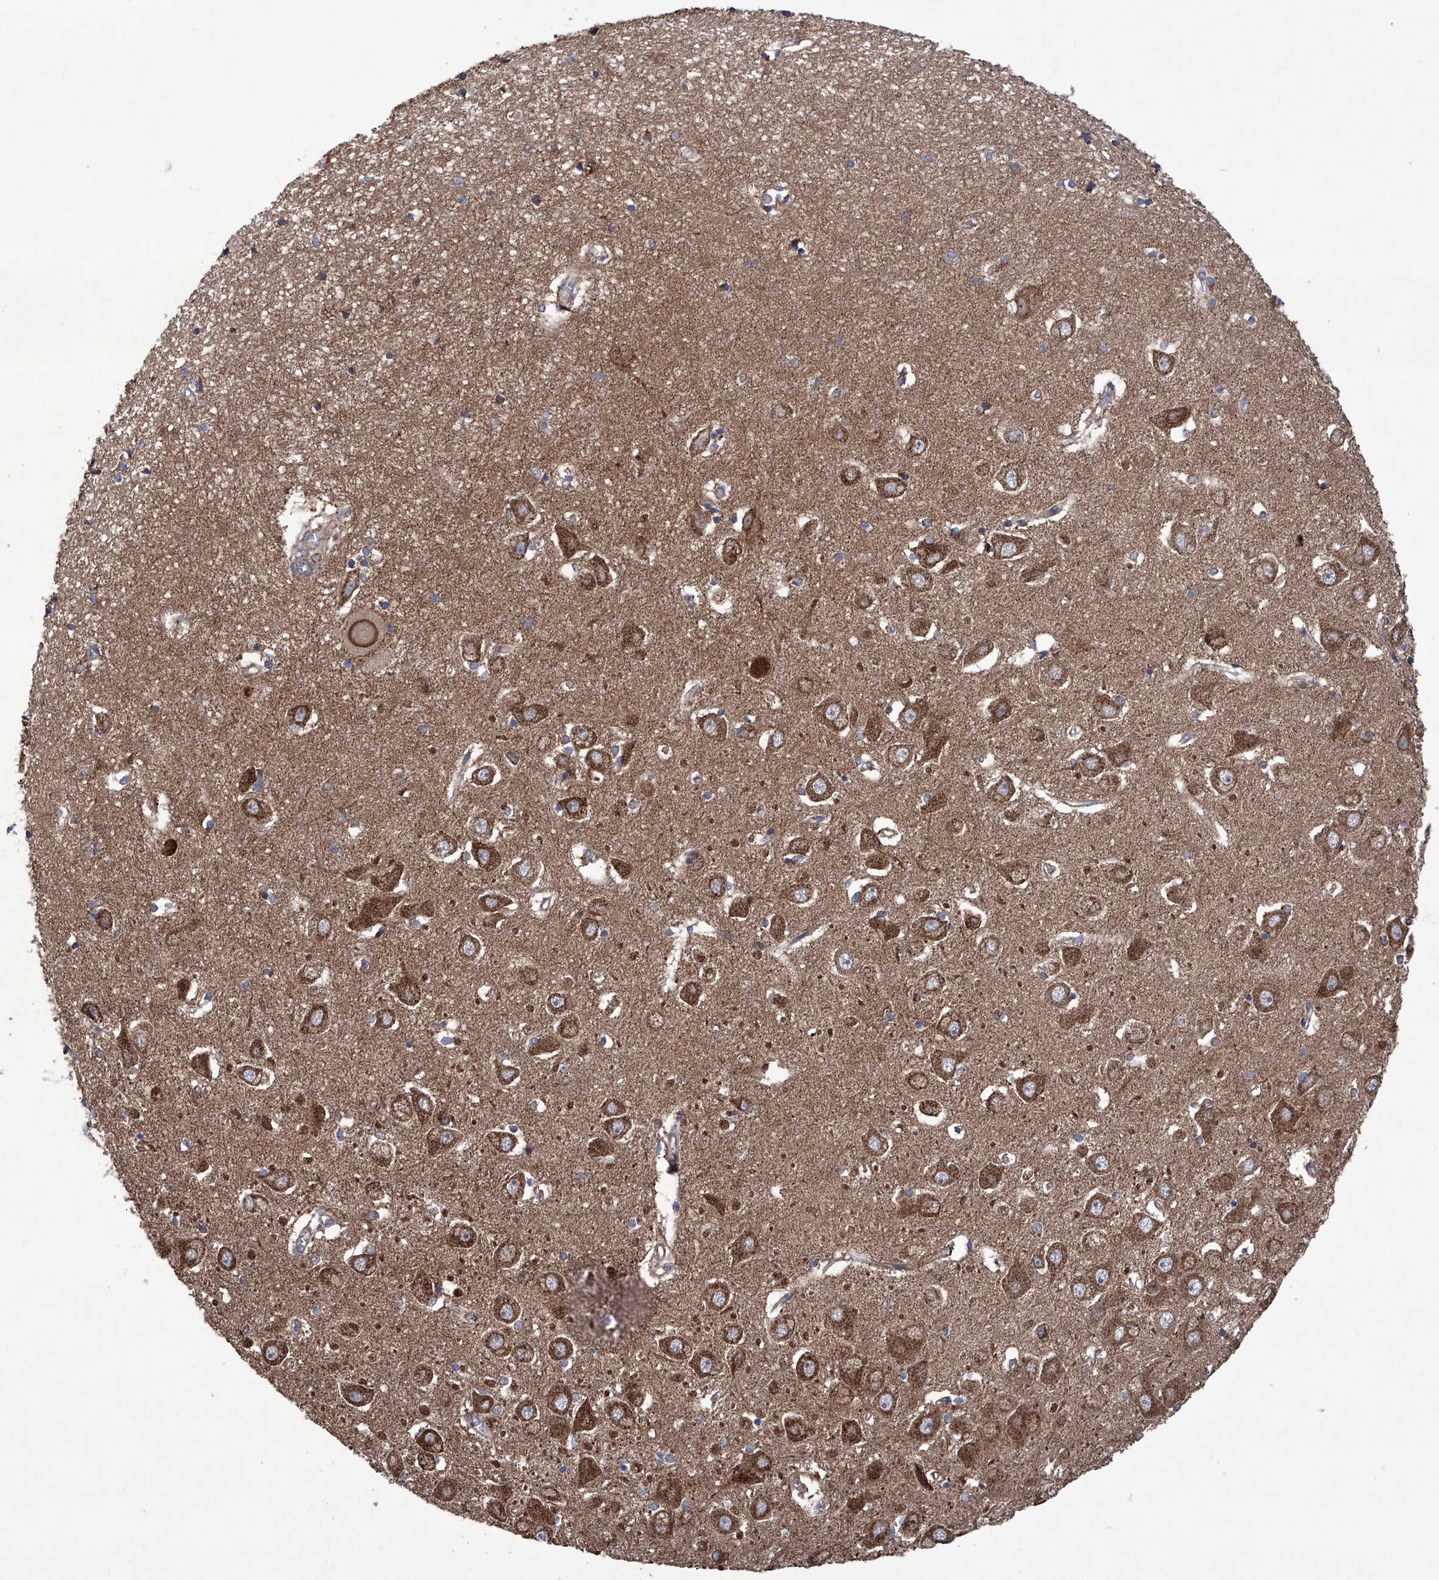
{"staining": {"intensity": "moderate", "quantity": ">75%", "location": "cytoplasmic/membranous"}, "tissue": "hippocampus", "cell_type": "Glial cells", "image_type": "normal", "snomed": [{"axis": "morphology", "description": "Normal tissue, NOS"}, {"axis": "topography", "description": "Hippocampus"}], "caption": "Hippocampus stained with IHC exhibits moderate cytoplasmic/membranous positivity in about >75% of glial cells. Using DAB (3,3'-diaminobenzidine) (brown) and hematoxylin (blue) stains, captured at high magnification using brightfield microscopy.", "gene": "EFCAB2", "patient": {"sex": "female", "age": 64}}